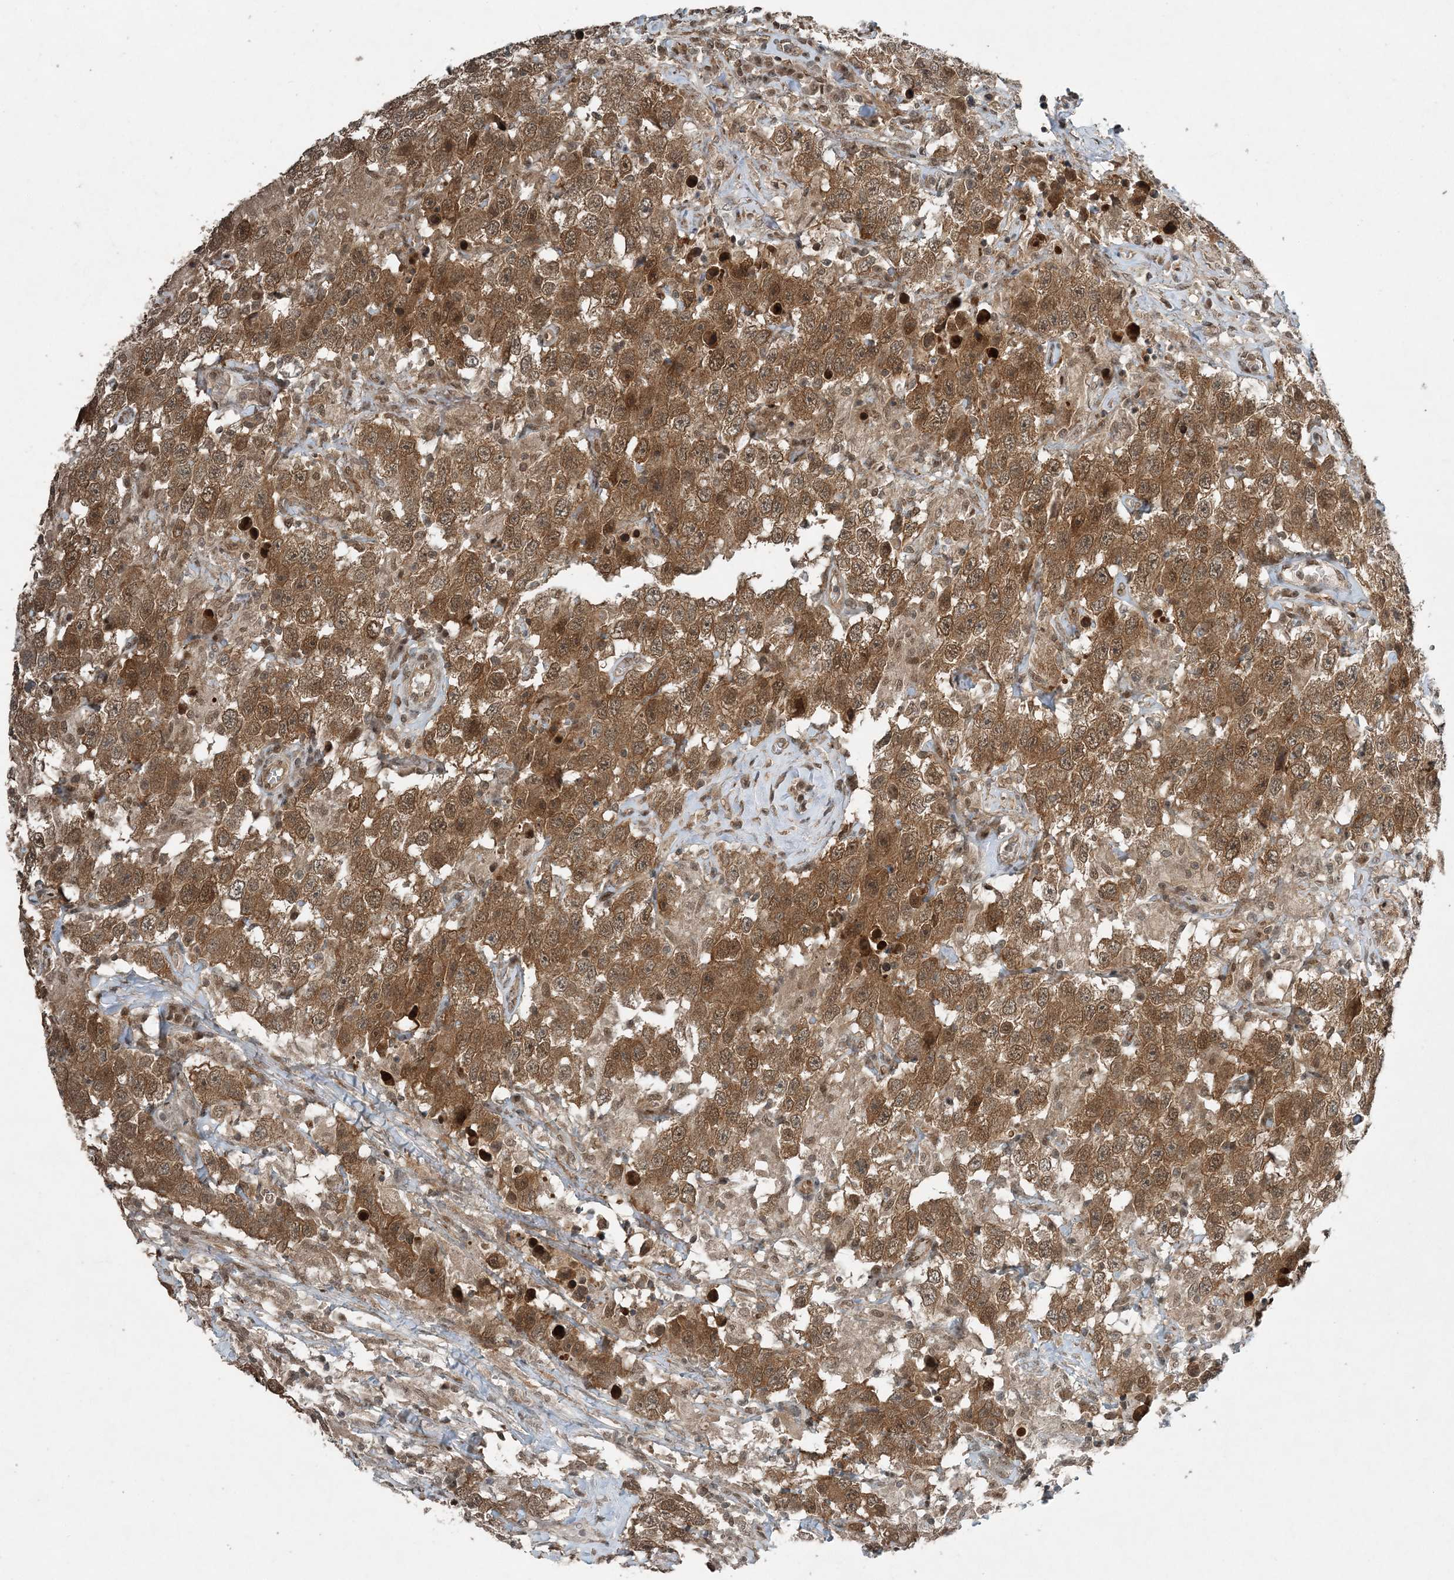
{"staining": {"intensity": "moderate", "quantity": ">75%", "location": "cytoplasmic/membranous,nuclear"}, "tissue": "testis cancer", "cell_type": "Tumor cells", "image_type": "cancer", "snomed": [{"axis": "morphology", "description": "Seminoma, NOS"}, {"axis": "topography", "description": "Testis"}], "caption": "An image showing moderate cytoplasmic/membranous and nuclear staining in approximately >75% of tumor cells in seminoma (testis), as visualized by brown immunohistochemical staining.", "gene": "COPS7B", "patient": {"sex": "male", "age": 41}}